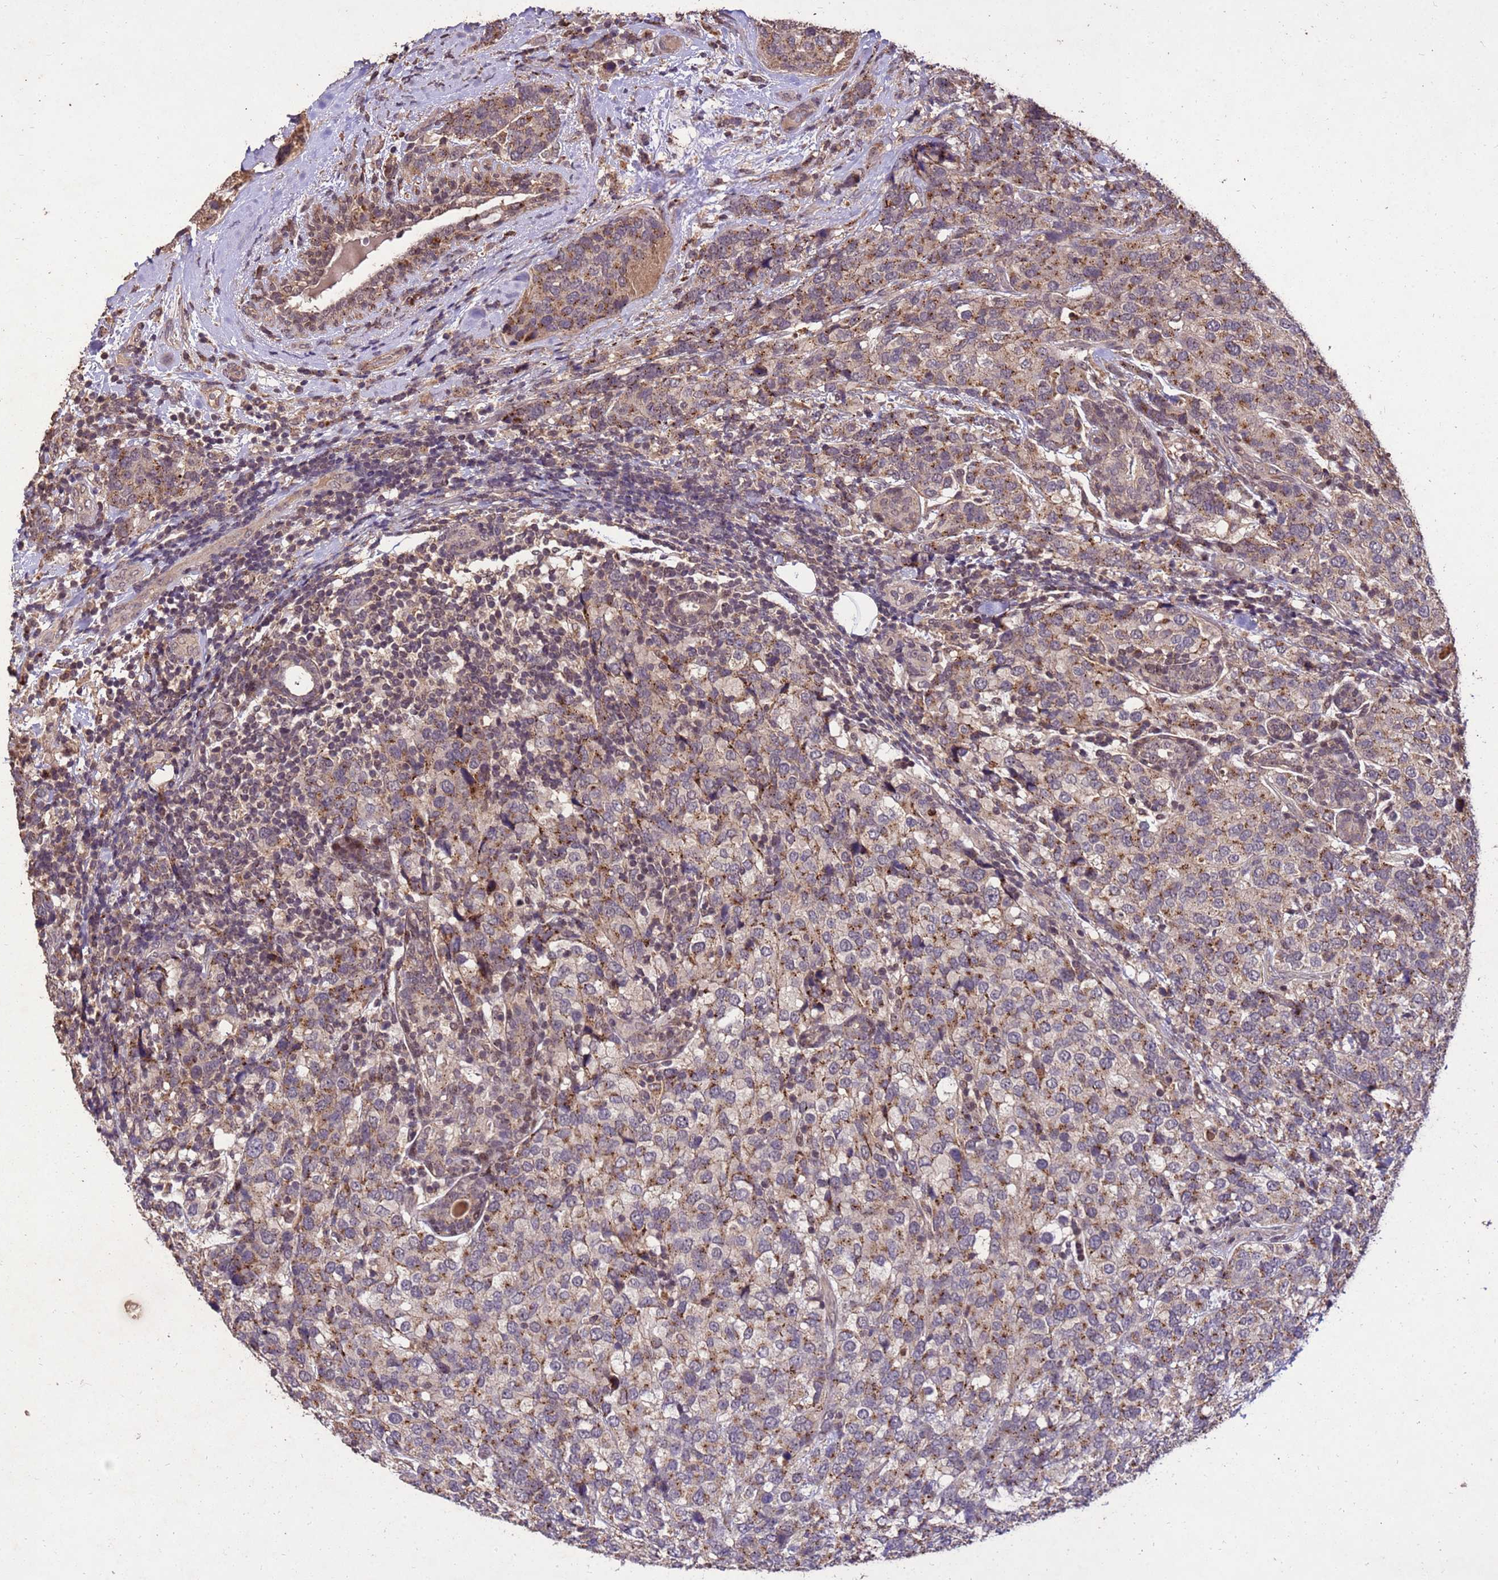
{"staining": {"intensity": "moderate", "quantity": "25%-75%", "location": "cytoplasmic/membranous"}, "tissue": "breast cancer", "cell_type": "Tumor cells", "image_type": "cancer", "snomed": [{"axis": "morphology", "description": "Lobular carcinoma"}, {"axis": "topography", "description": "Breast"}], "caption": "DAB (3,3'-diaminobenzidine) immunohistochemical staining of lobular carcinoma (breast) demonstrates moderate cytoplasmic/membranous protein positivity in approximately 25%-75% of tumor cells.", "gene": "TOR4A", "patient": {"sex": "female", "age": 59}}